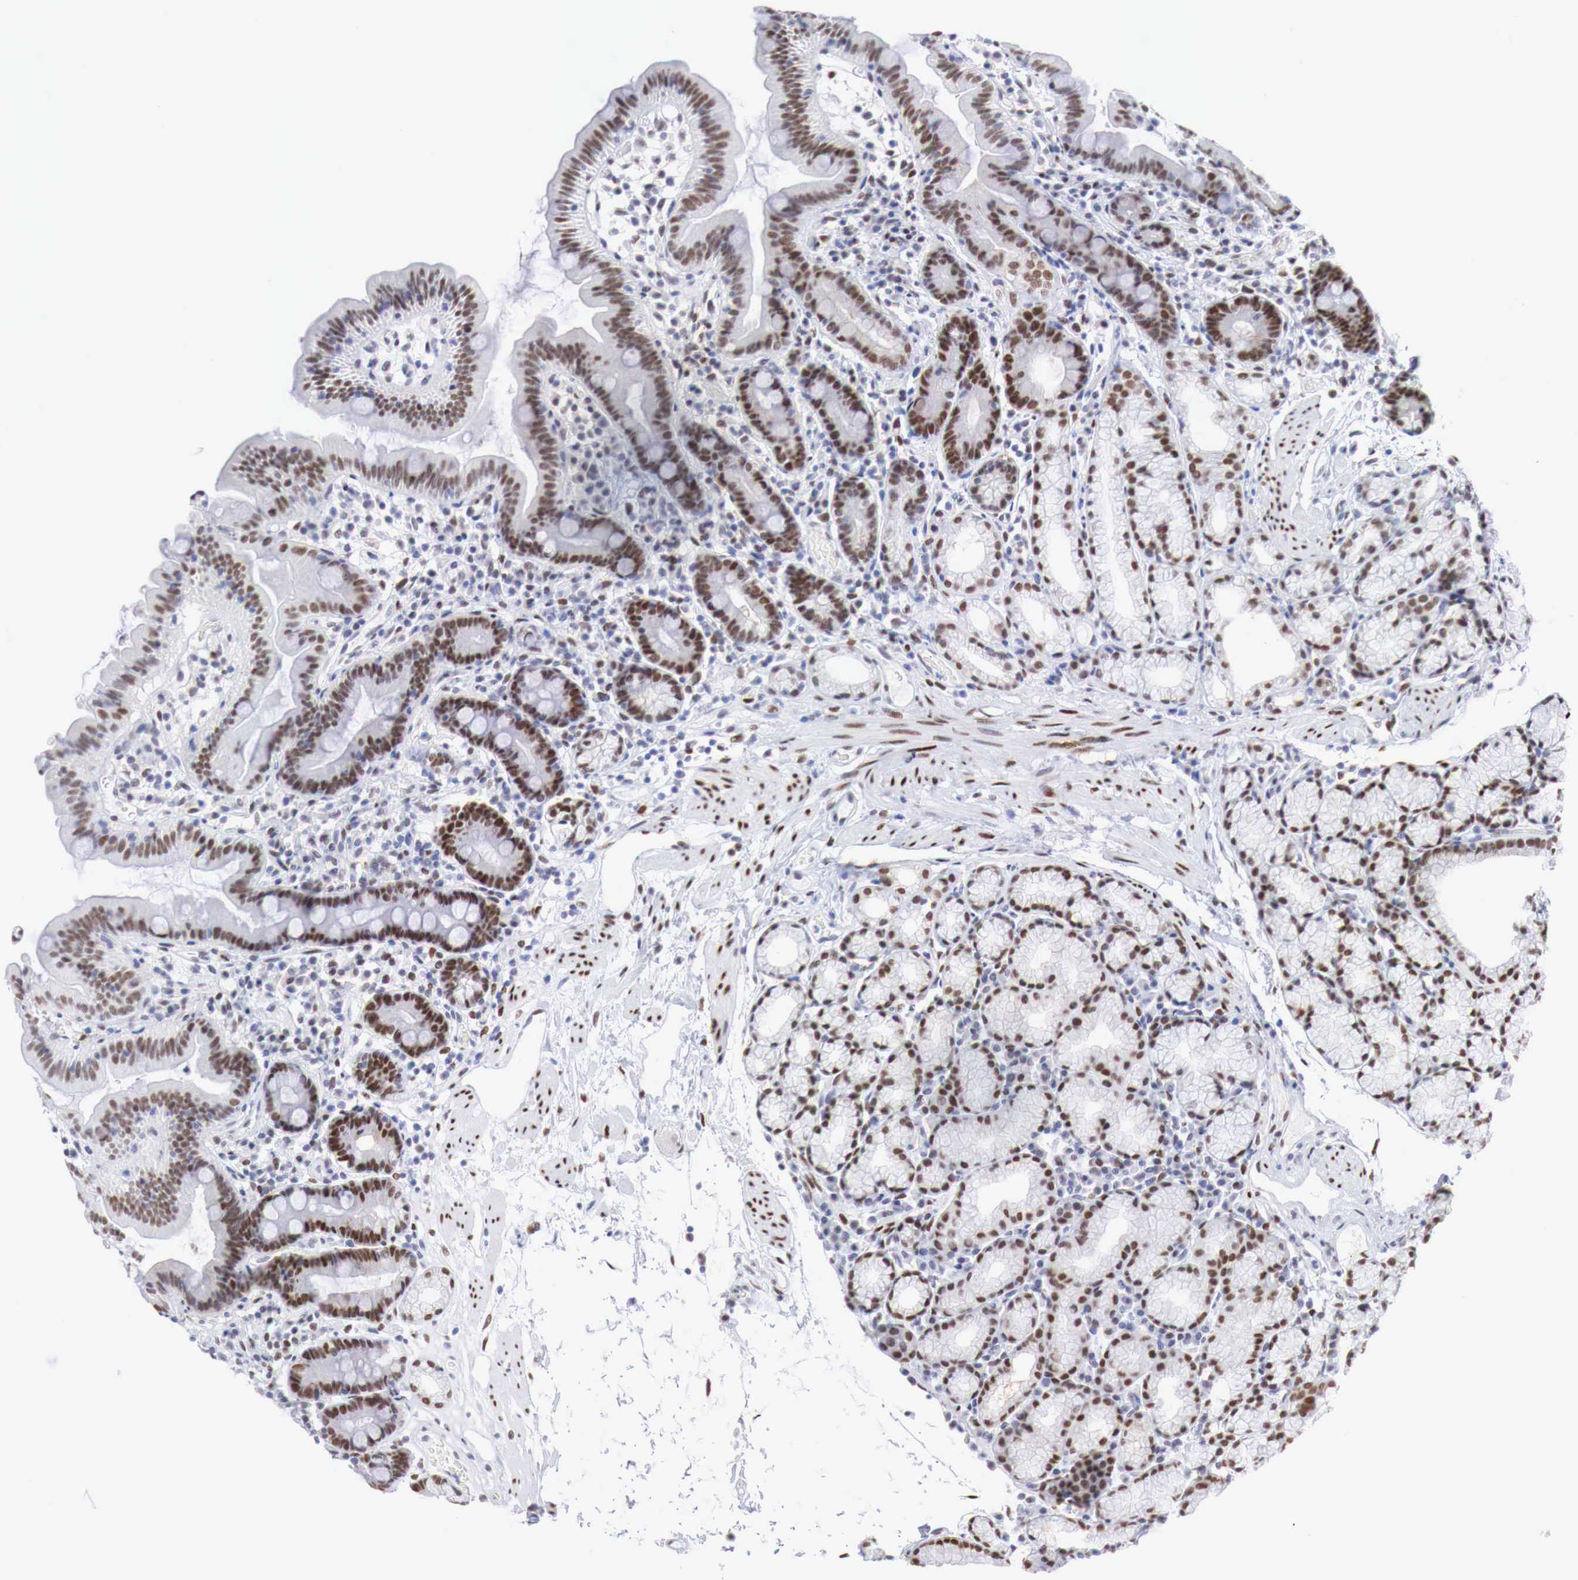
{"staining": {"intensity": "strong", "quantity": ">75%", "location": "nuclear"}, "tissue": "duodenum", "cell_type": "Glandular cells", "image_type": "normal", "snomed": [{"axis": "morphology", "description": "Normal tissue, NOS"}, {"axis": "topography", "description": "Duodenum"}], "caption": "Immunohistochemistry (DAB) staining of unremarkable duodenum displays strong nuclear protein staining in about >75% of glandular cells.", "gene": "FOXP2", "patient": {"sex": "female", "age": 48}}